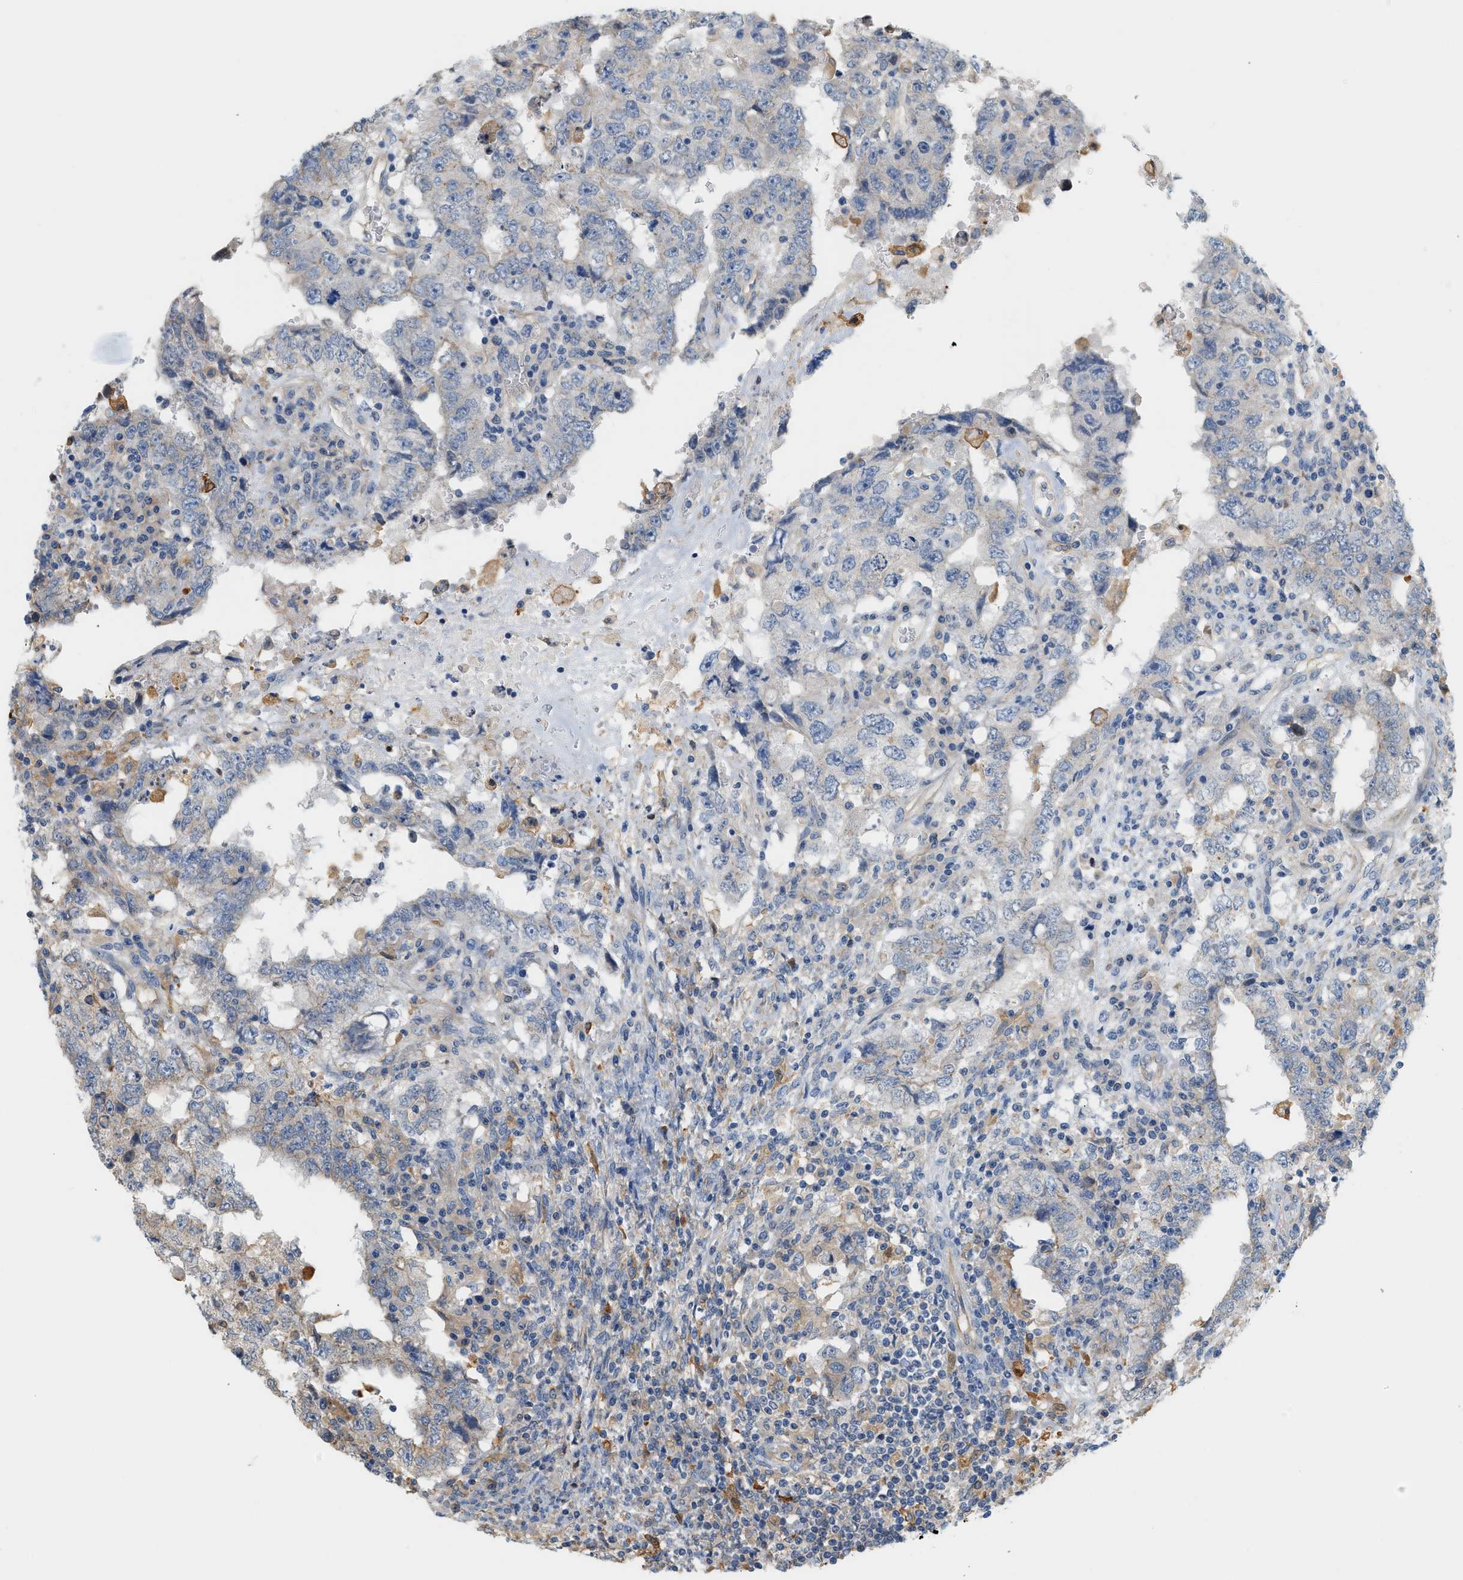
{"staining": {"intensity": "negative", "quantity": "none", "location": "none"}, "tissue": "testis cancer", "cell_type": "Tumor cells", "image_type": "cancer", "snomed": [{"axis": "morphology", "description": "Carcinoma, Embryonal, NOS"}, {"axis": "topography", "description": "Testis"}], "caption": "Immunohistochemistry histopathology image of human testis embryonal carcinoma stained for a protein (brown), which demonstrates no positivity in tumor cells.", "gene": "CTXN1", "patient": {"sex": "male", "age": 26}}